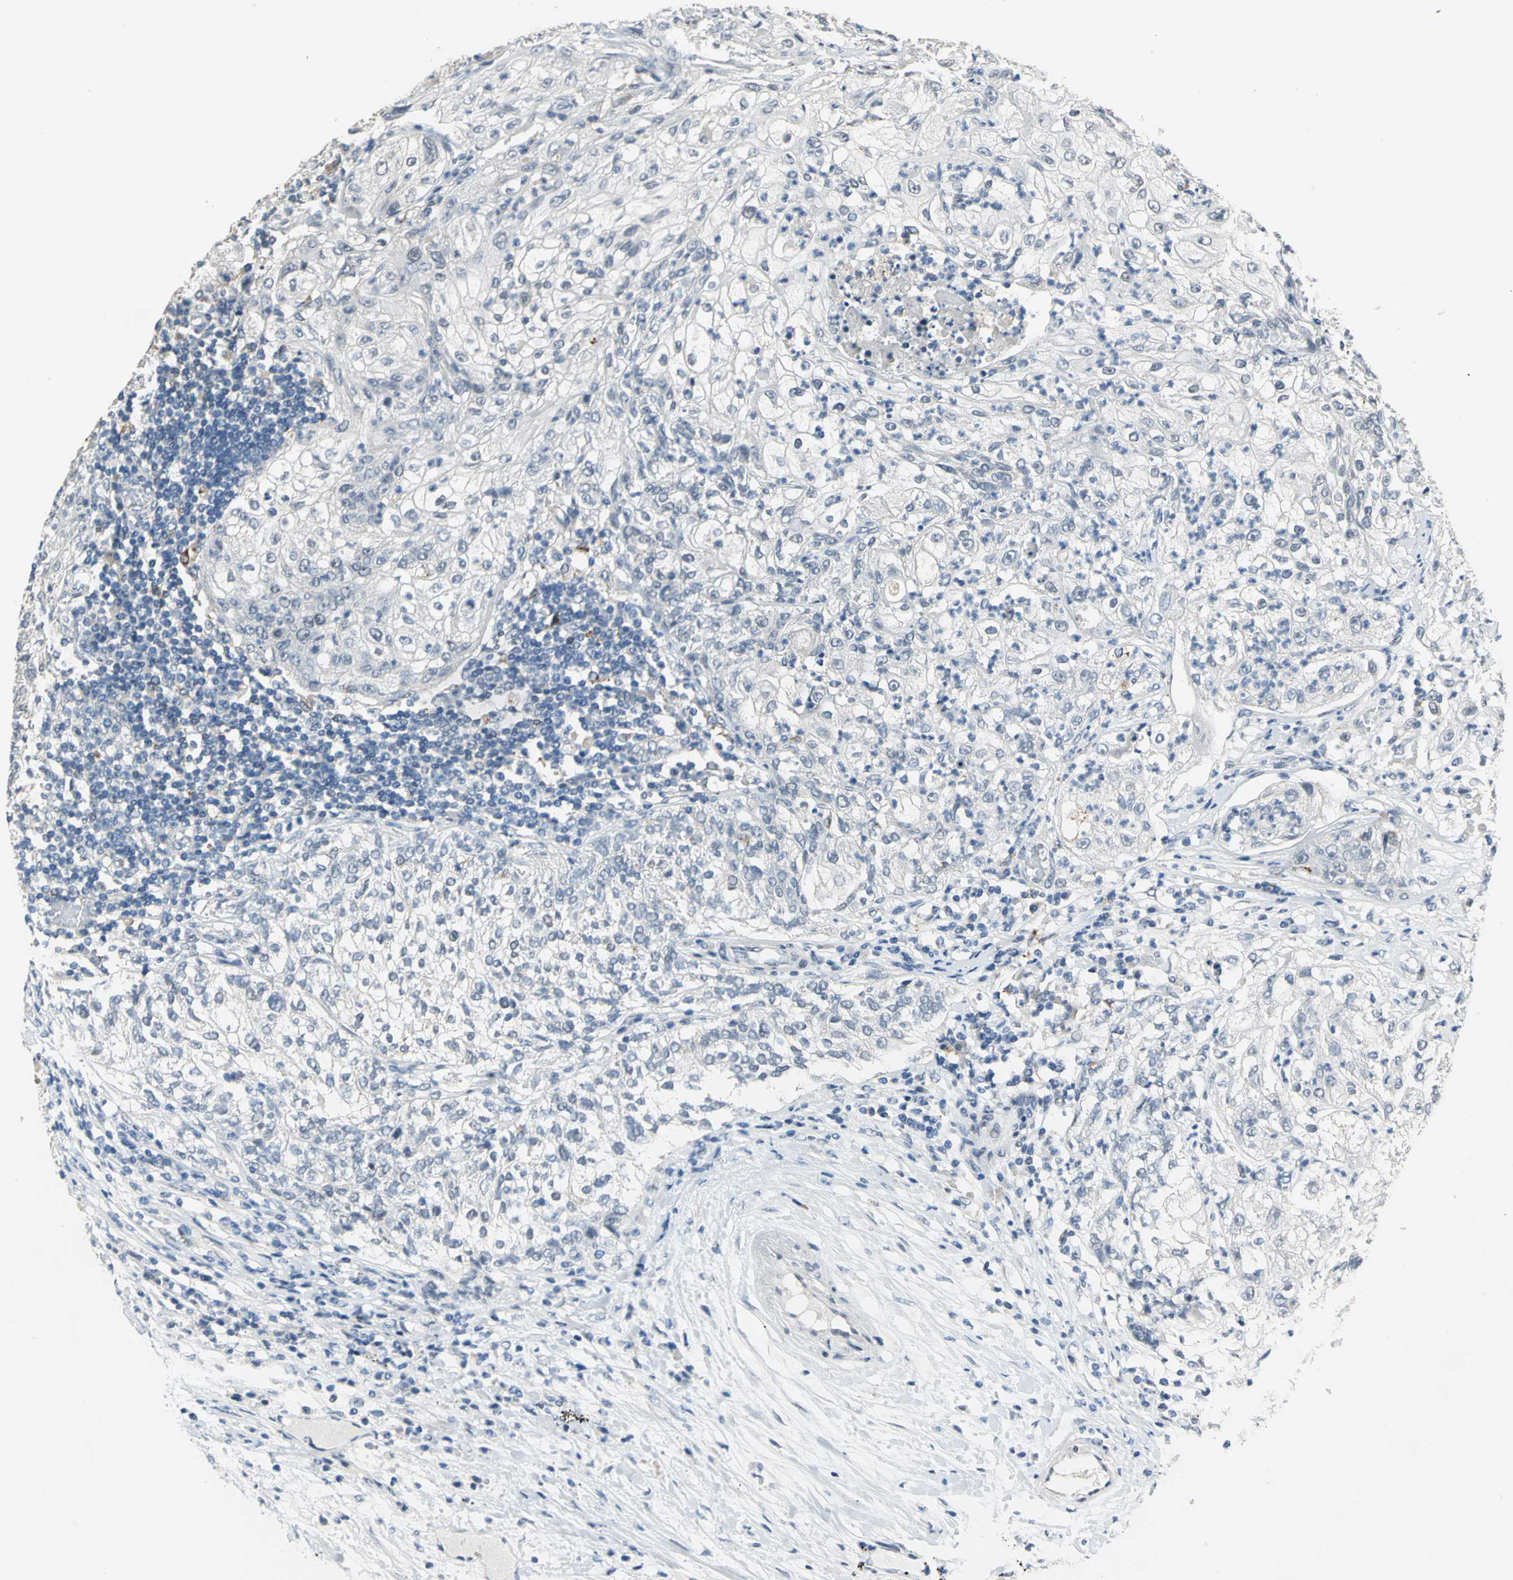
{"staining": {"intensity": "negative", "quantity": "none", "location": "none"}, "tissue": "lung cancer", "cell_type": "Tumor cells", "image_type": "cancer", "snomed": [{"axis": "morphology", "description": "Inflammation, NOS"}, {"axis": "morphology", "description": "Squamous cell carcinoma, NOS"}, {"axis": "topography", "description": "Lymph node"}, {"axis": "topography", "description": "Soft tissue"}, {"axis": "topography", "description": "Lung"}], "caption": "Tumor cells show no significant protein expression in lung squamous cell carcinoma.", "gene": "ELF2", "patient": {"sex": "male", "age": 66}}